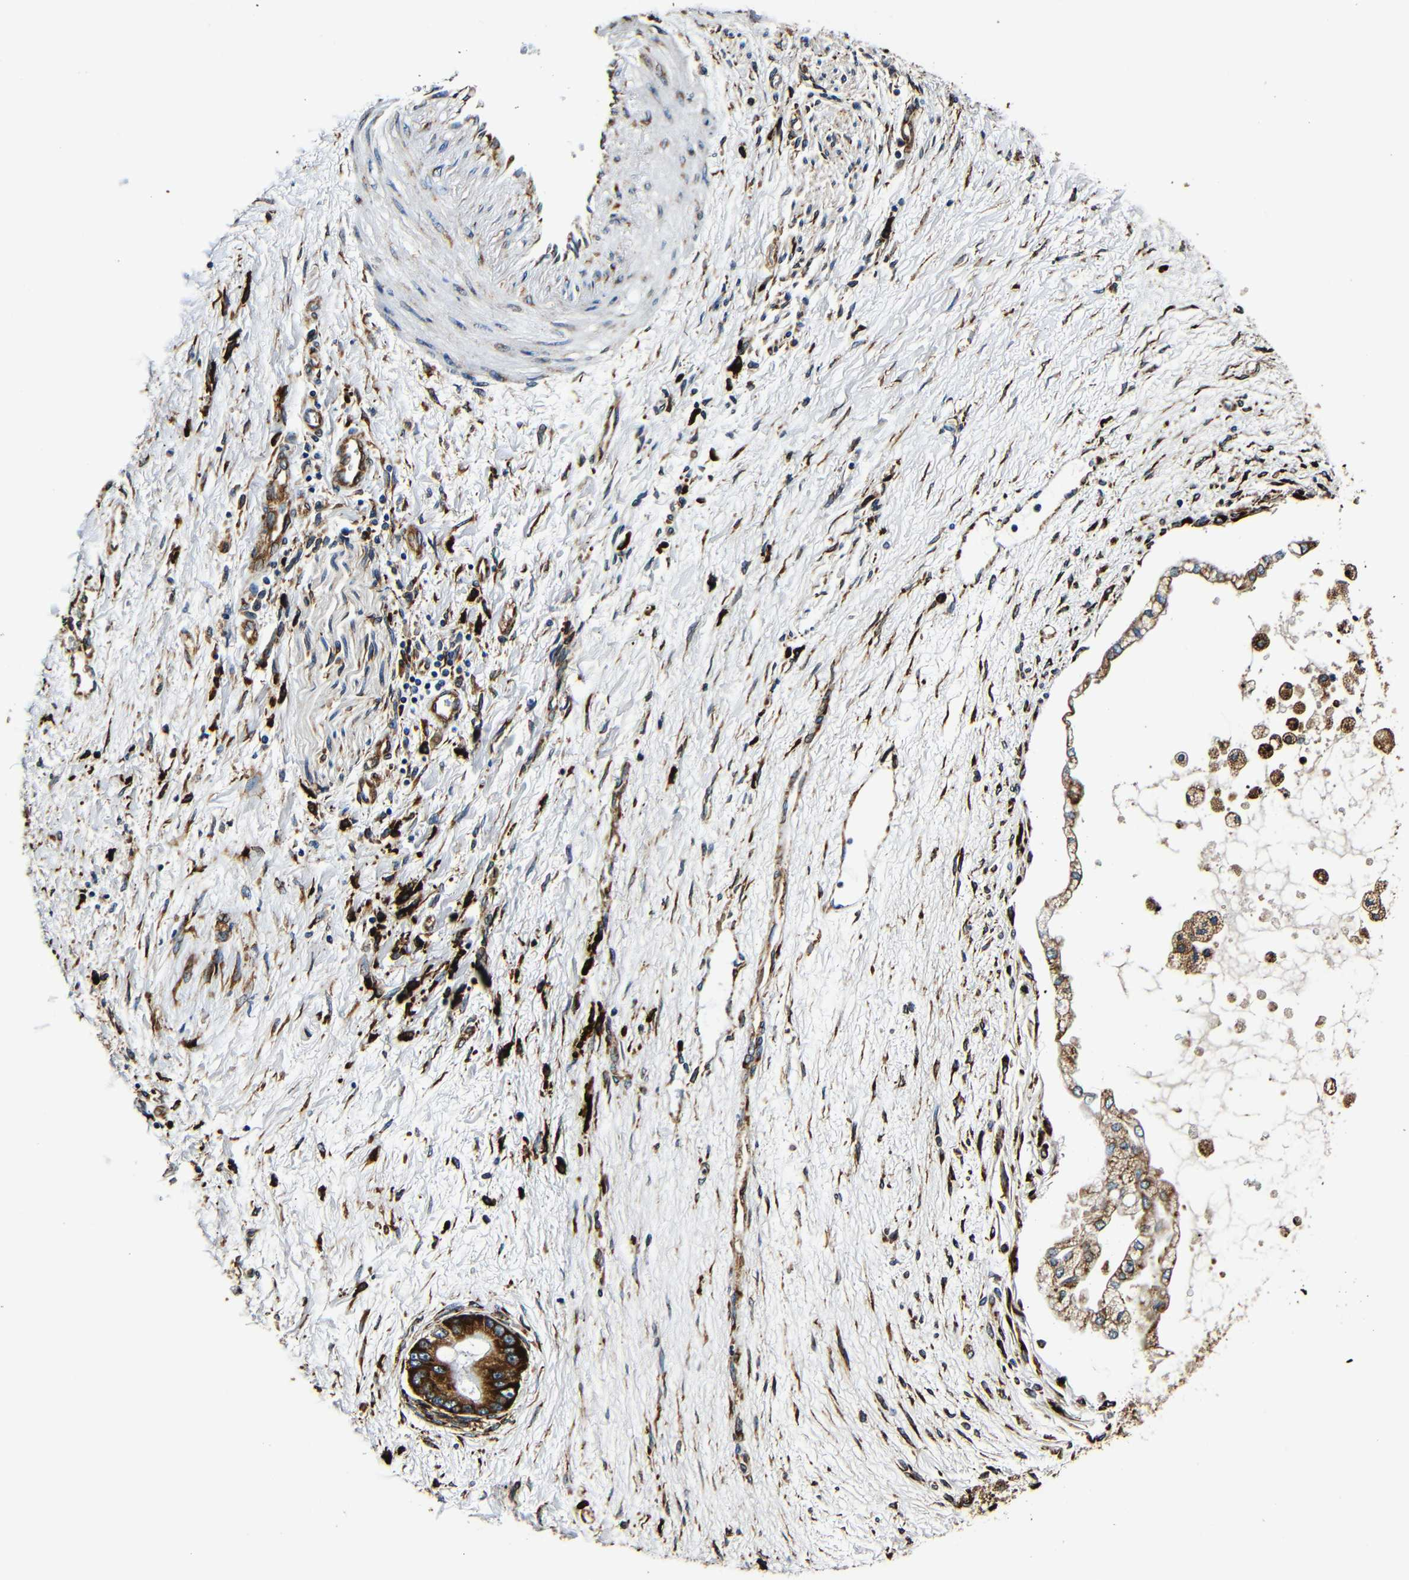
{"staining": {"intensity": "strong", "quantity": ">75%", "location": "cytoplasmic/membranous"}, "tissue": "liver cancer", "cell_type": "Tumor cells", "image_type": "cancer", "snomed": [{"axis": "morphology", "description": "Cholangiocarcinoma"}, {"axis": "topography", "description": "Liver"}], "caption": "Liver cholangiocarcinoma stained with immunohistochemistry (IHC) demonstrates strong cytoplasmic/membranous expression in approximately >75% of tumor cells. (DAB (3,3'-diaminobenzidine) = brown stain, brightfield microscopy at high magnification).", "gene": "RRBP1", "patient": {"sex": "male", "age": 50}}